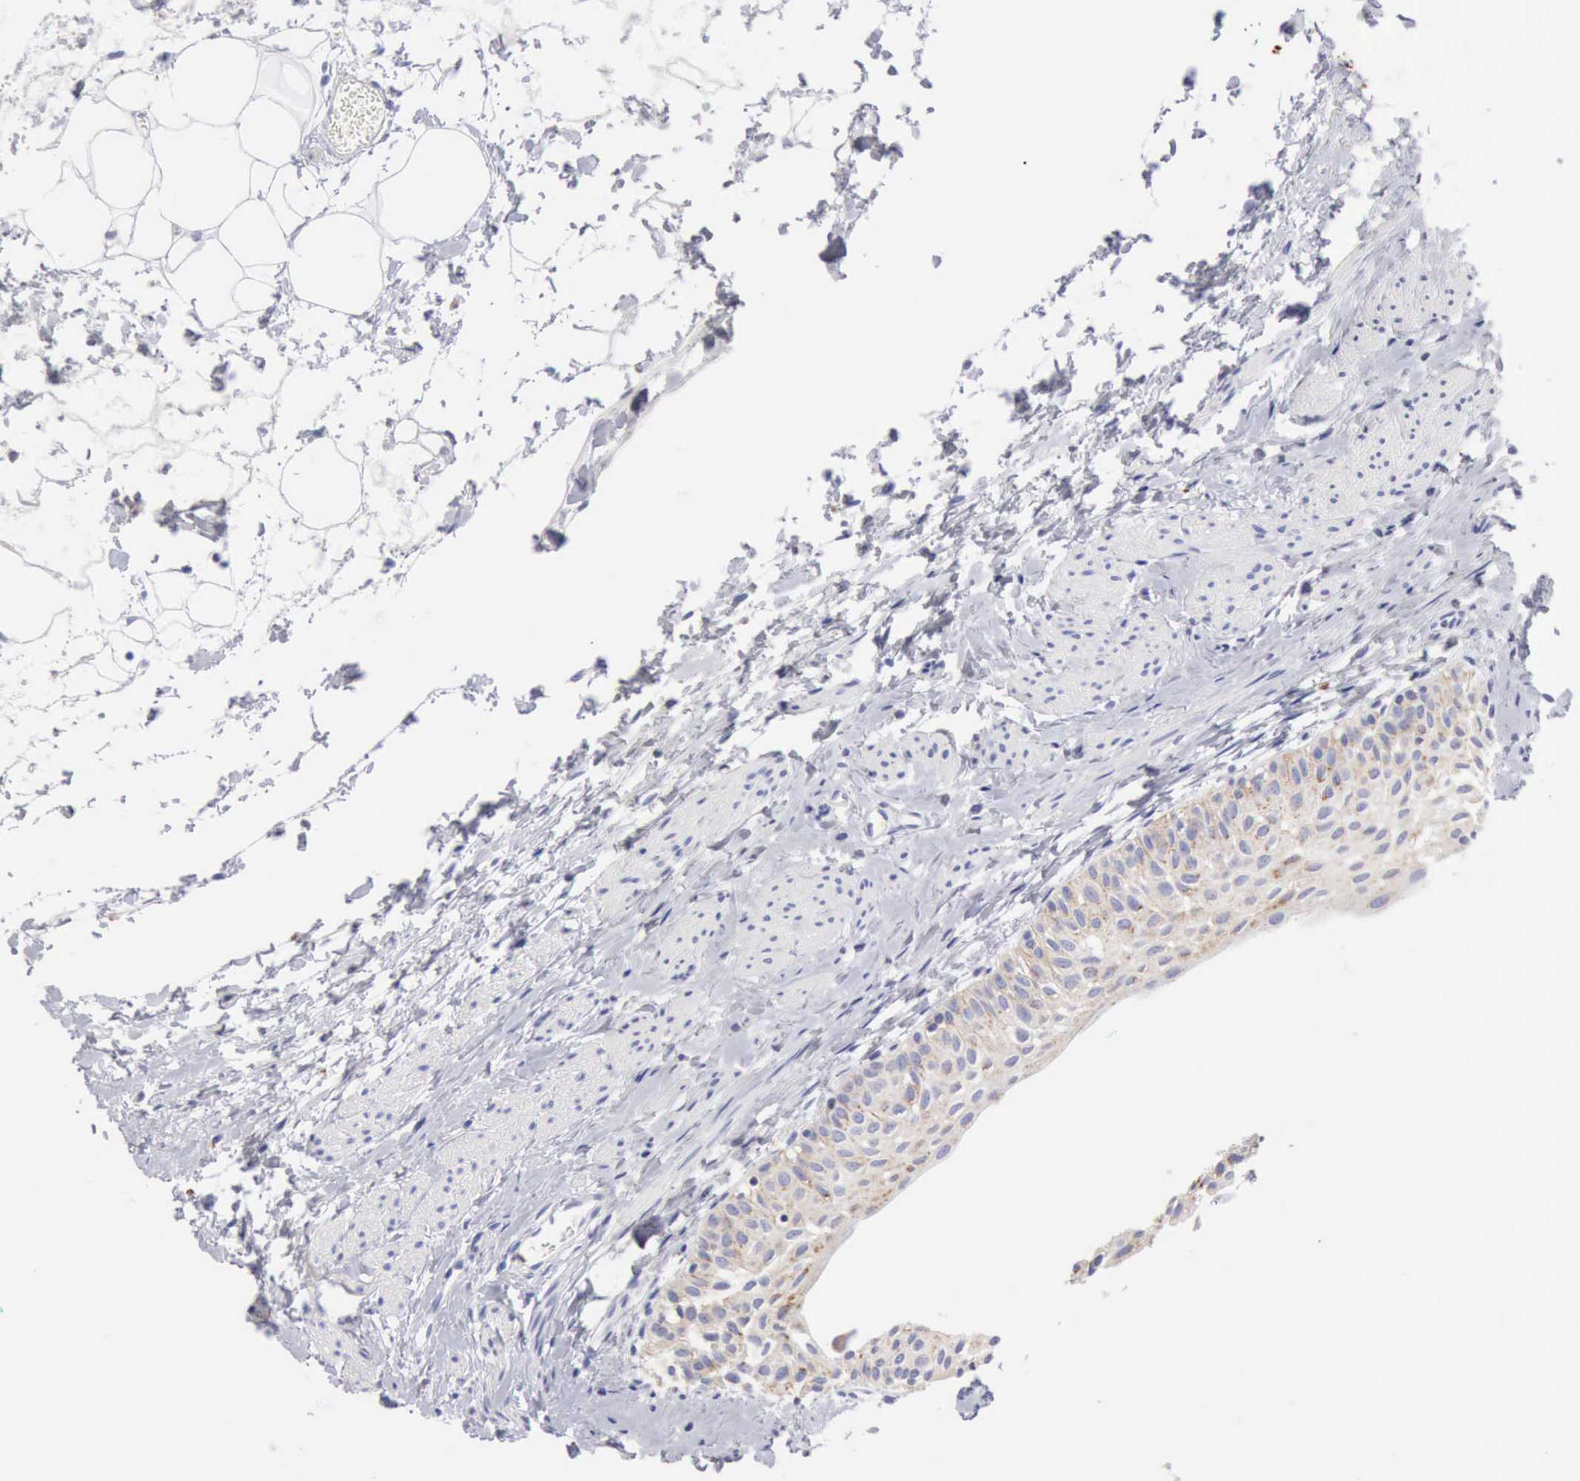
{"staining": {"intensity": "weak", "quantity": "25%-75%", "location": "cytoplasmic/membranous"}, "tissue": "urinary bladder", "cell_type": "Urothelial cells", "image_type": "normal", "snomed": [{"axis": "morphology", "description": "Normal tissue, NOS"}, {"axis": "topography", "description": "Urinary bladder"}], "caption": "This photomicrograph displays immunohistochemistry (IHC) staining of normal human urinary bladder, with low weak cytoplasmic/membranous expression in approximately 25%-75% of urothelial cells.", "gene": "CTSS", "patient": {"sex": "male", "age": 2}}